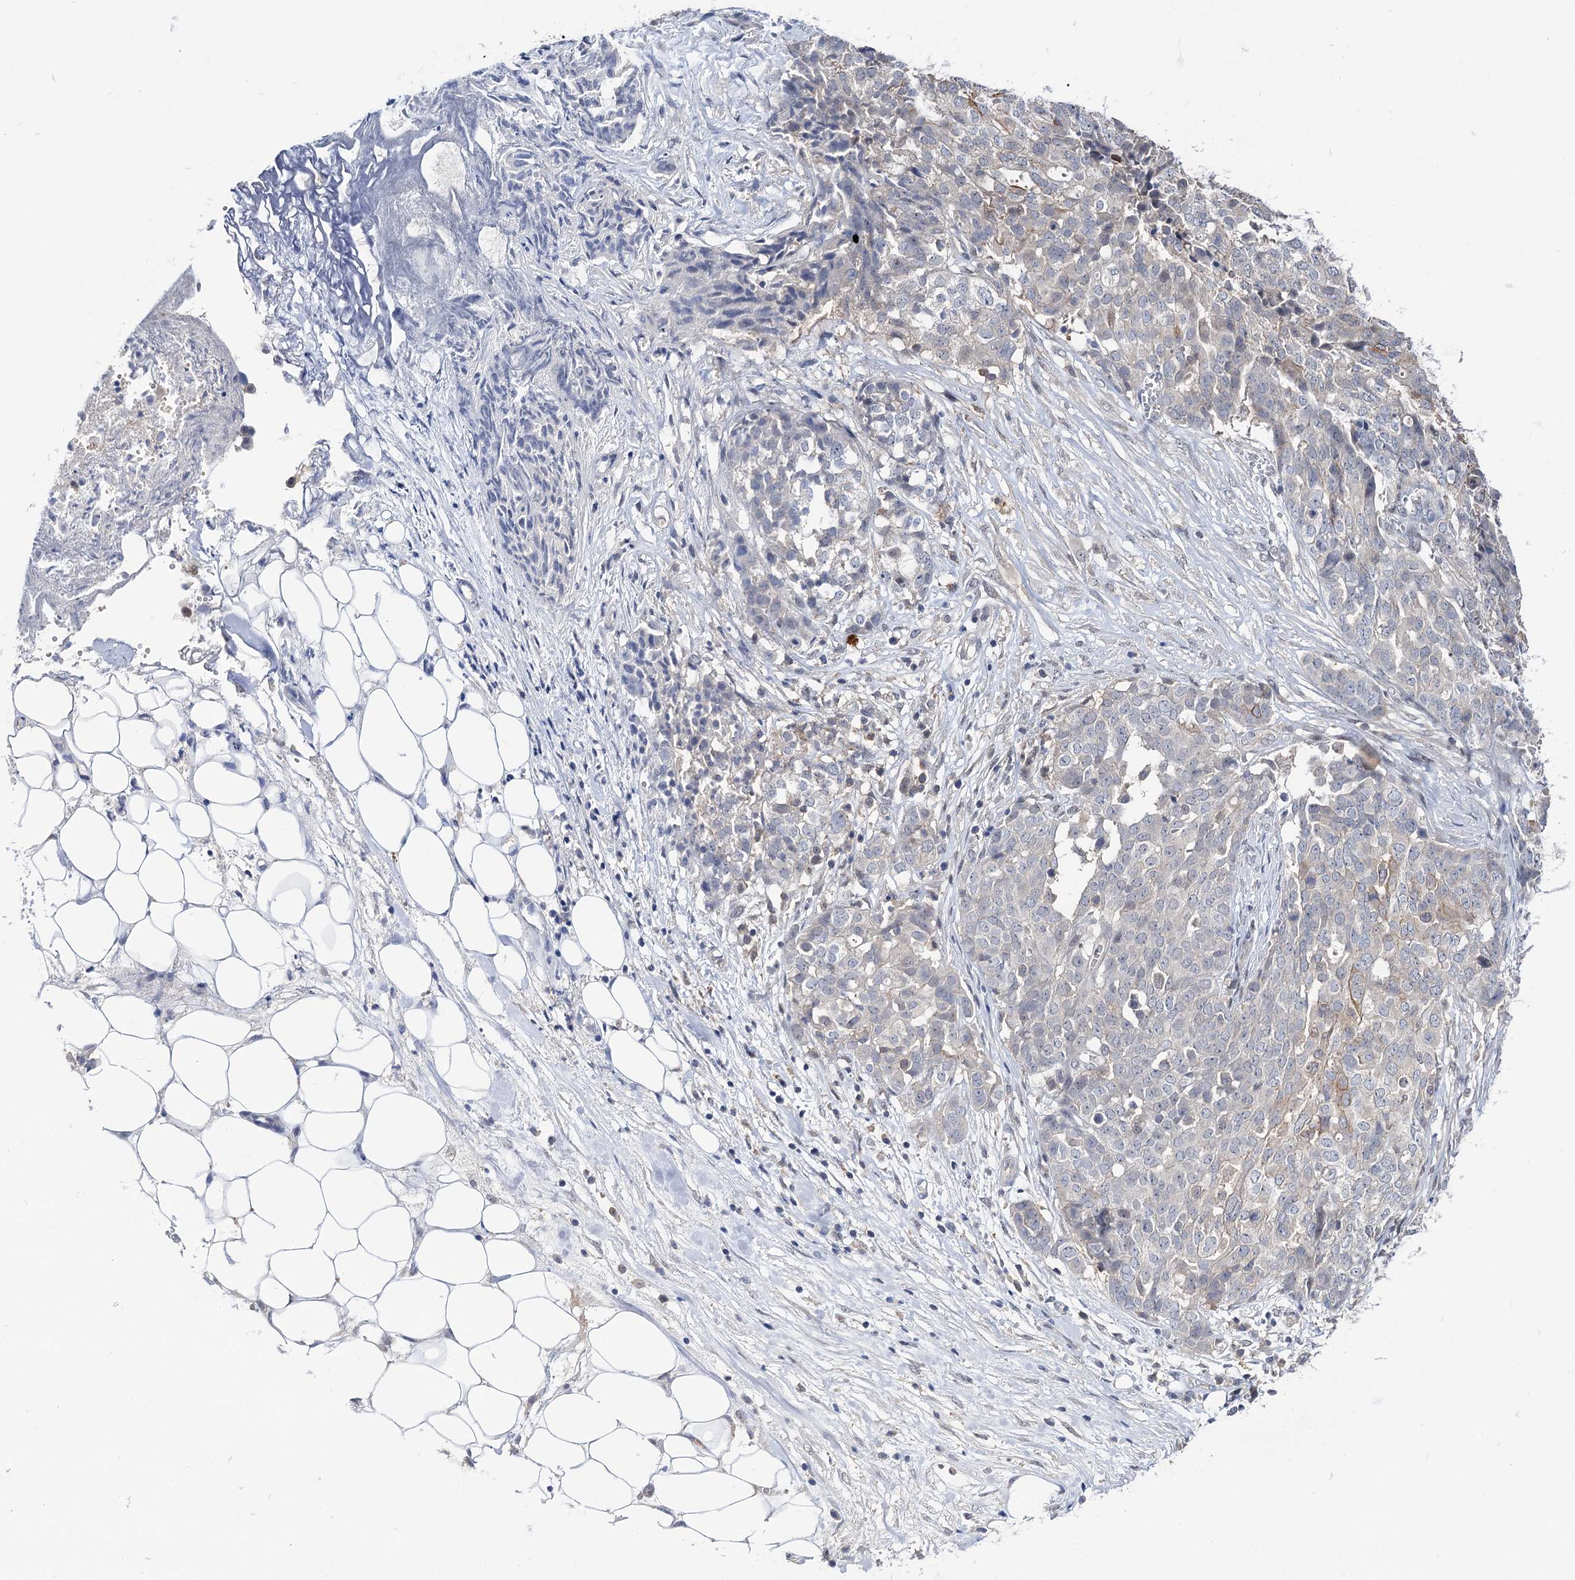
{"staining": {"intensity": "negative", "quantity": "none", "location": "none"}, "tissue": "ovarian cancer", "cell_type": "Tumor cells", "image_type": "cancer", "snomed": [{"axis": "morphology", "description": "Cystadenocarcinoma, serous, NOS"}, {"axis": "topography", "description": "Soft tissue"}, {"axis": "topography", "description": "Ovary"}], "caption": "This is an immunohistochemistry histopathology image of human ovarian serous cystadenocarcinoma. There is no expression in tumor cells.", "gene": "NEK10", "patient": {"sex": "female", "age": 57}}